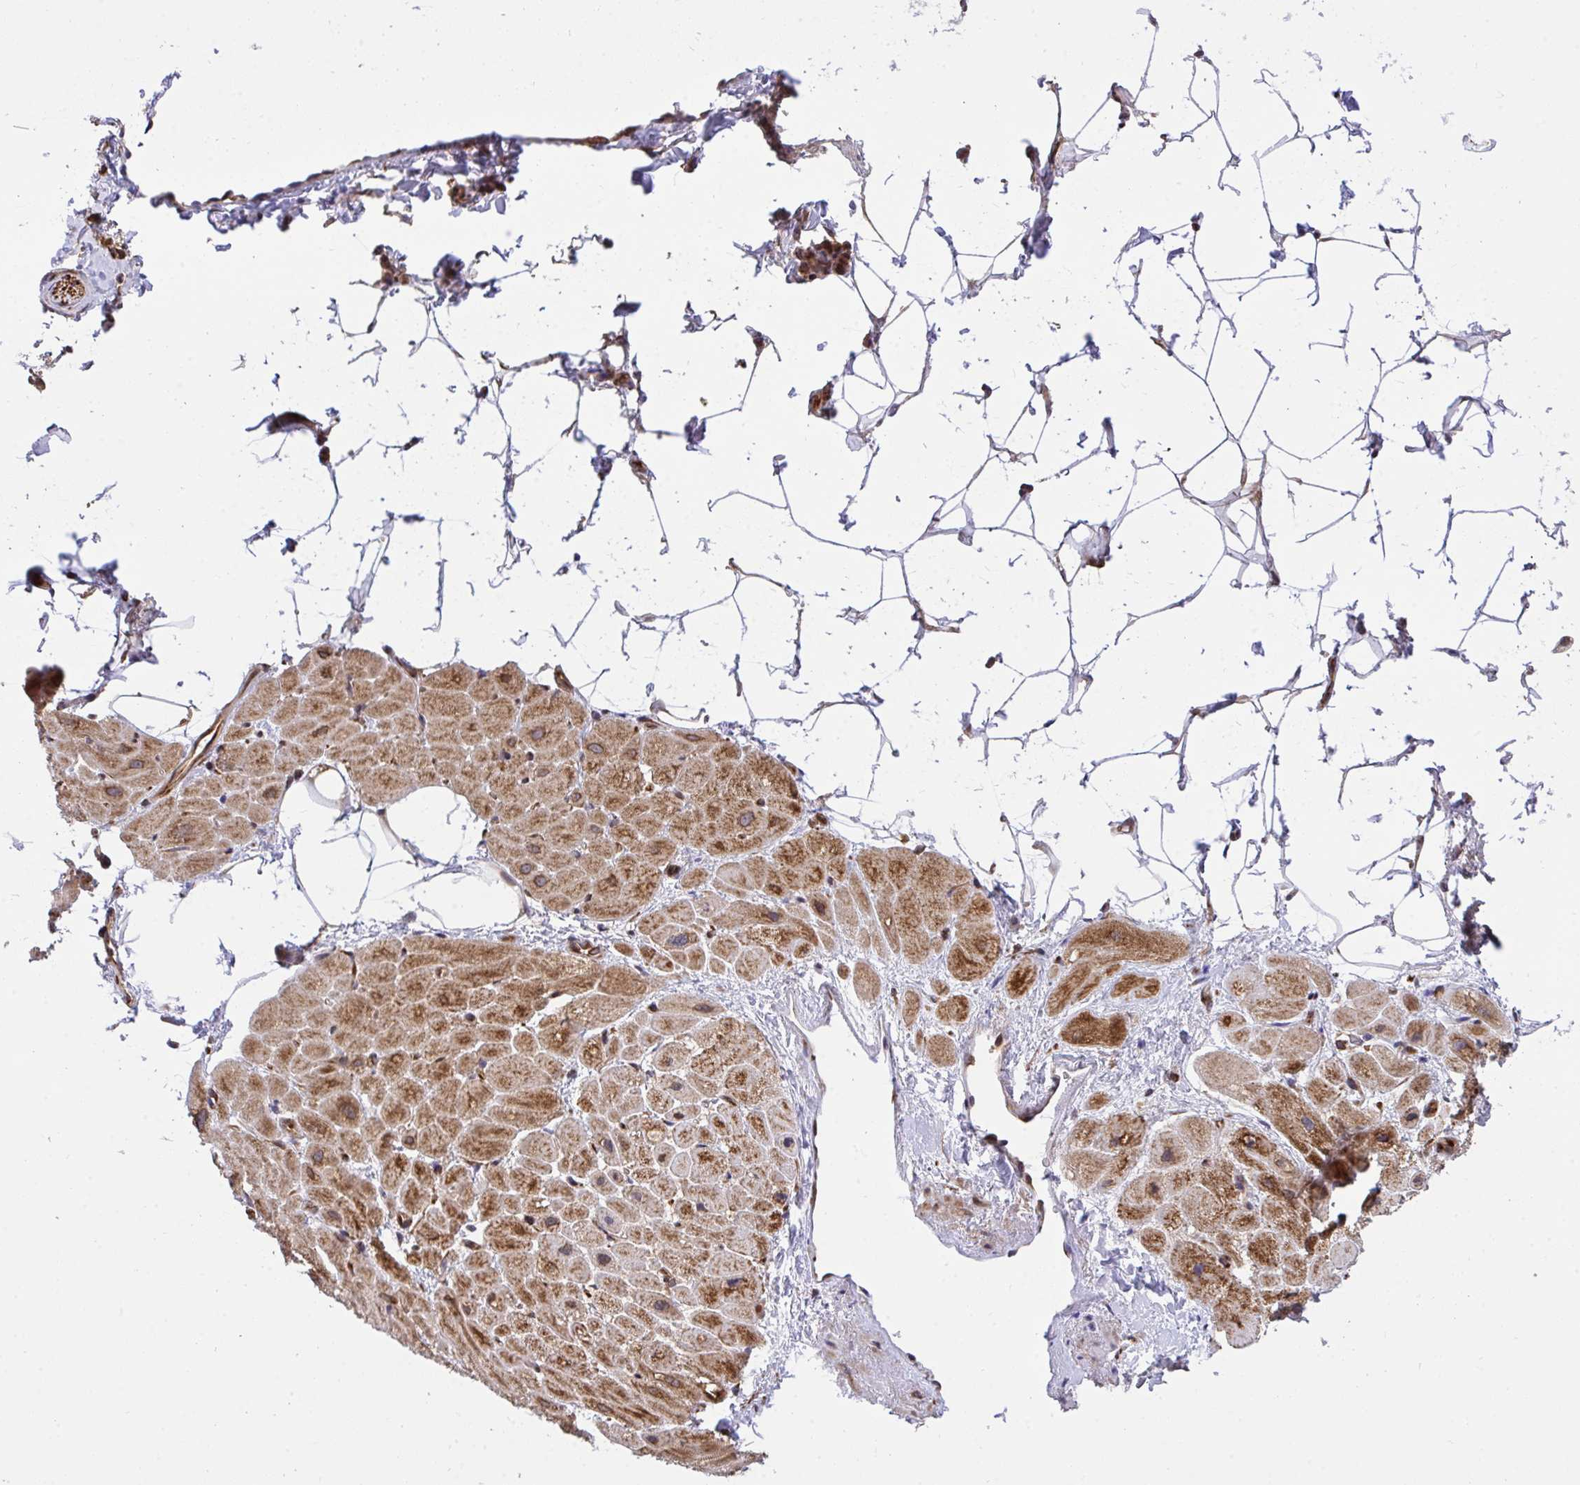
{"staining": {"intensity": "moderate", "quantity": ">75%", "location": "cytoplasmic/membranous"}, "tissue": "heart muscle", "cell_type": "Cardiomyocytes", "image_type": "normal", "snomed": [{"axis": "morphology", "description": "Normal tissue, NOS"}, {"axis": "topography", "description": "Heart"}], "caption": "A medium amount of moderate cytoplasmic/membranous expression is present in about >75% of cardiomyocytes in unremarkable heart muscle. The protein of interest is shown in brown color, while the nuclei are stained blue.", "gene": "ERI1", "patient": {"sex": "male", "age": 62}}